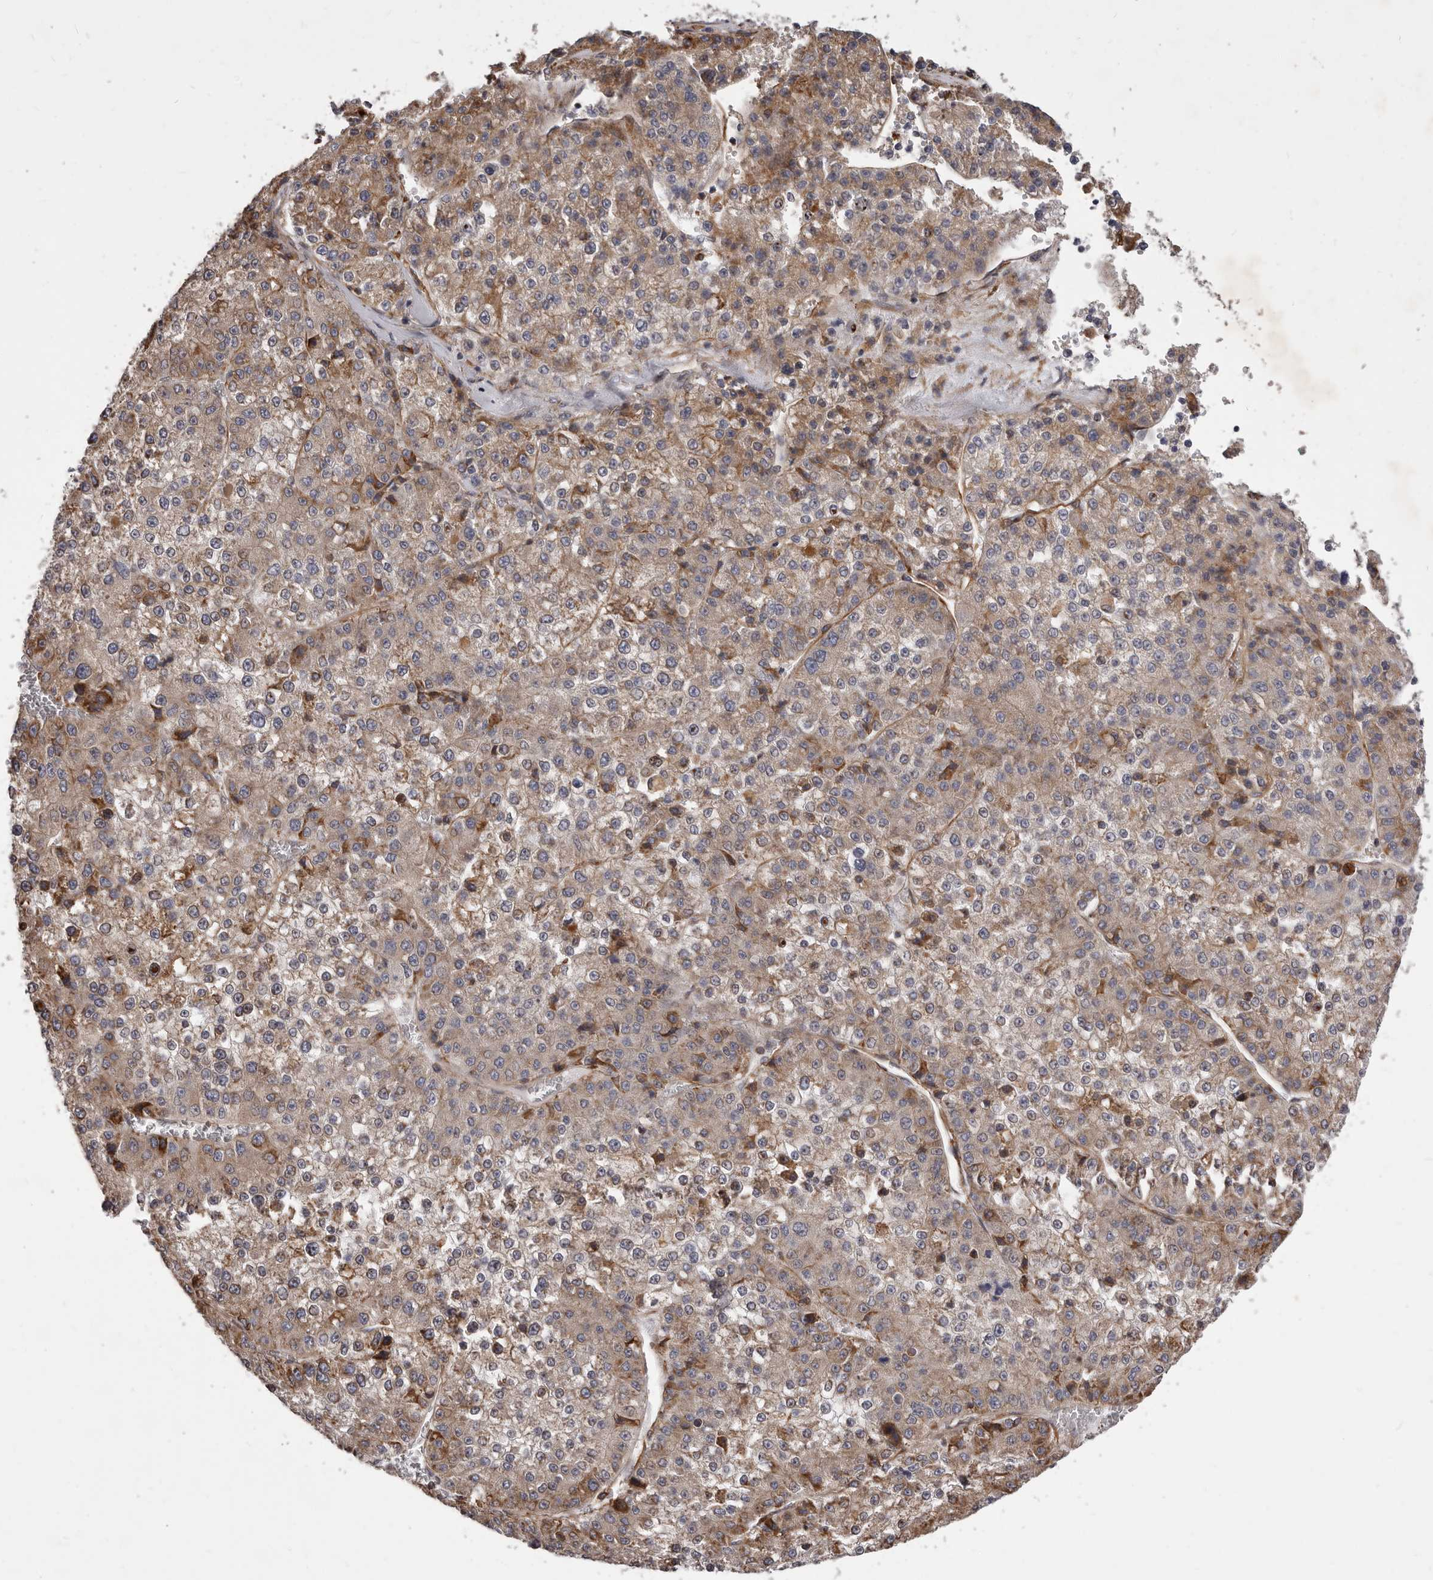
{"staining": {"intensity": "moderate", "quantity": "25%-75%", "location": "cytoplasmic/membranous"}, "tissue": "liver cancer", "cell_type": "Tumor cells", "image_type": "cancer", "snomed": [{"axis": "morphology", "description": "Carcinoma, Hepatocellular, NOS"}, {"axis": "topography", "description": "Liver"}], "caption": "Hepatocellular carcinoma (liver) was stained to show a protein in brown. There is medium levels of moderate cytoplasmic/membranous positivity in approximately 25%-75% of tumor cells.", "gene": "ALPK1", "patient": {"sex": "female", "age": 73}}